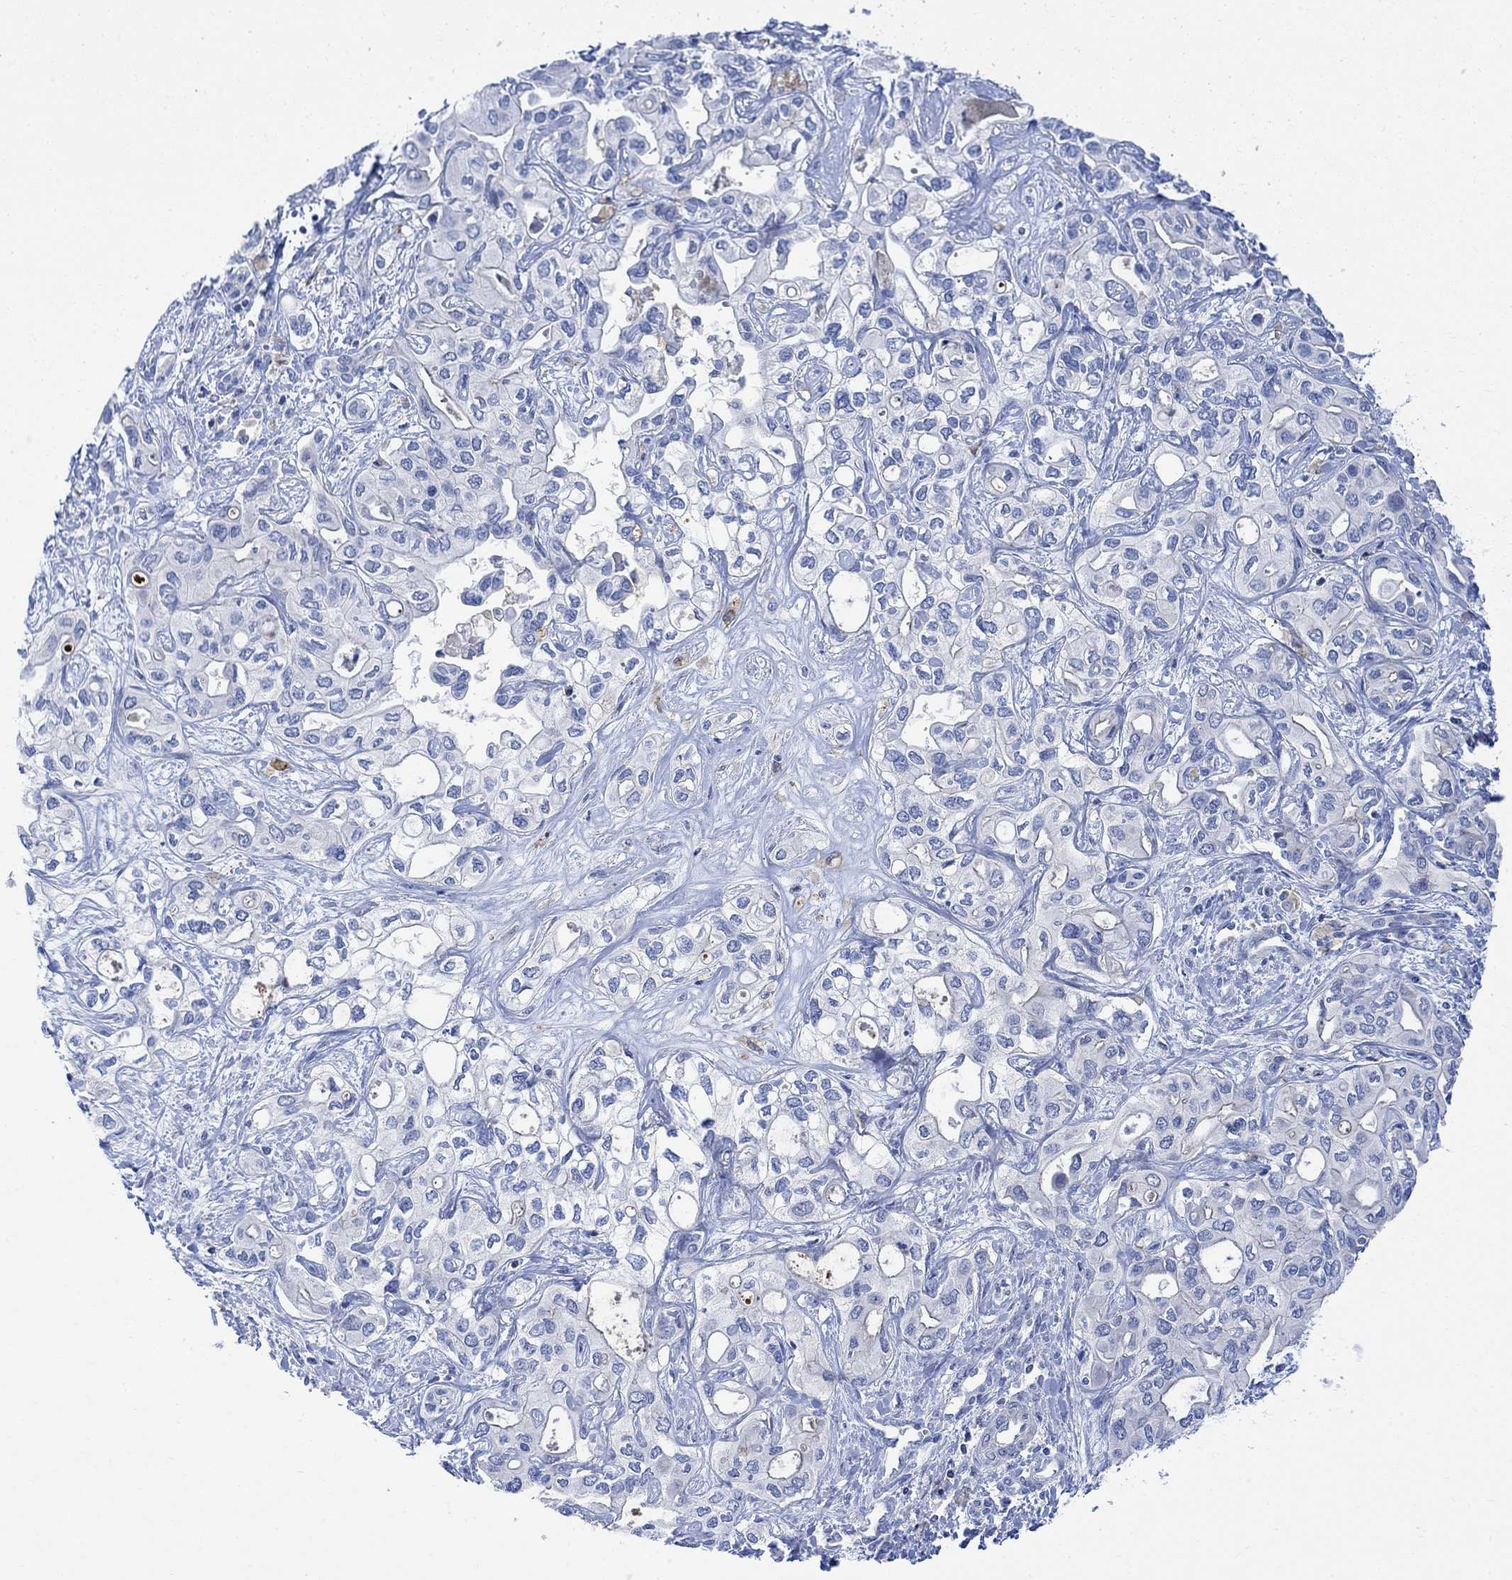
{"staining": {"intensity": "negative", "quantity": "none", "location": "none"}, "tissue": "liver cancer", "cell_type": "Tumor cells", "image_type": "cancer", "snomed": [{"axis": "morphology", "description": "Cholangiocarcinoma"}, {"axis": "topography", "description": "Liver"}], "caption": "A high-resolution histopathology image shows IHC staining of liver cholangiocarcinoma, which displays no significant staining in tumor cells.", "gene": "ARSK", "patient": {"sex": "female", "age": 64}}